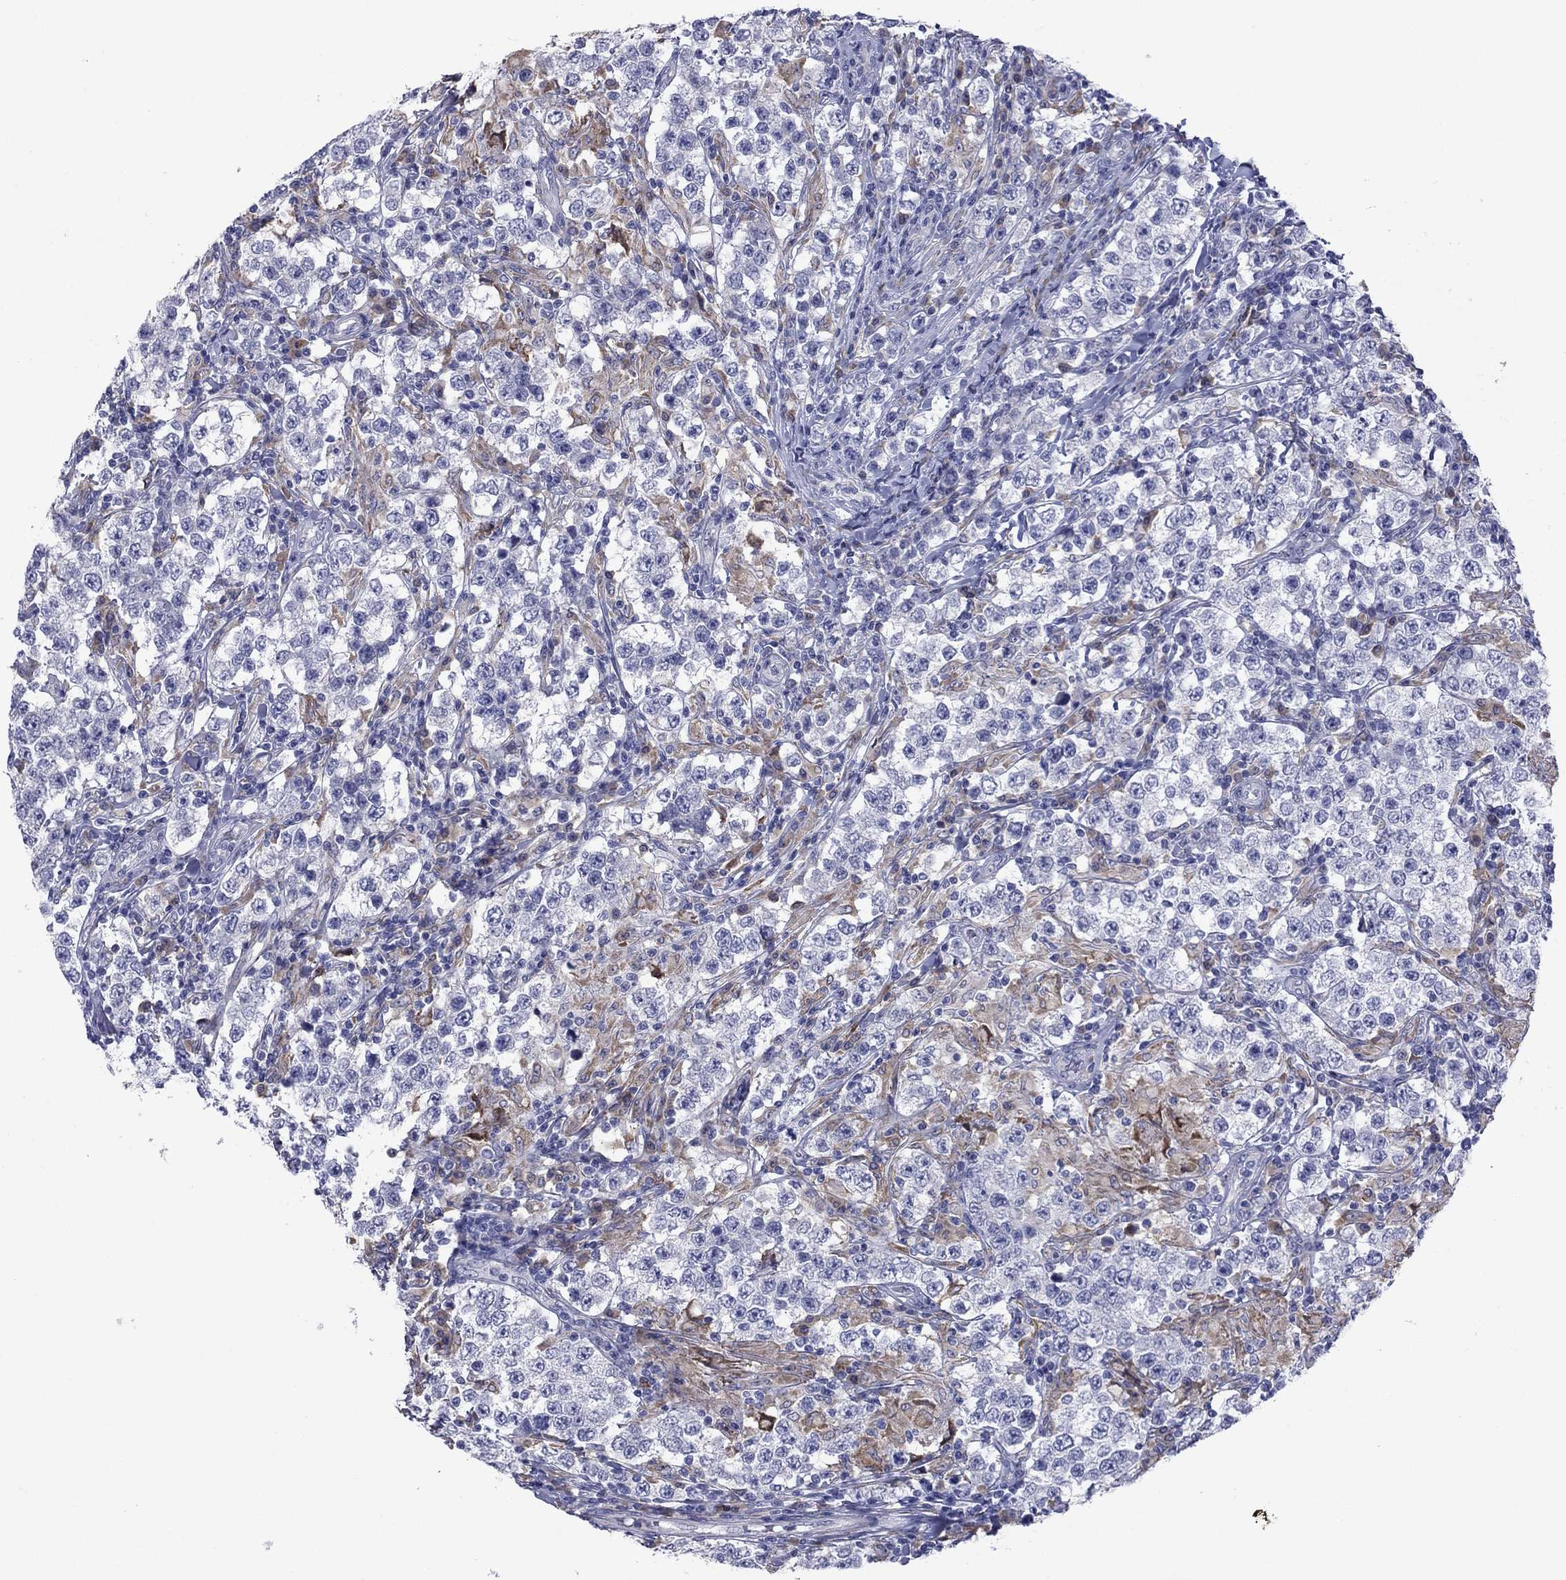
{"staining": {"intensity": "negative", "quantity": "none", "location": "none"}, "tissue": "testis cancer", "cell_type": "Tumor cells", "image_type": "cancer", "snomed": [{"axis": "morphology", "description": "Seminoma, NOS"}, {"axis": "morphology", "description": "Carcinoma, Embryonal, NOS"}, {"axis": "topography", "description": "Testis"}], "caption": "IHC micrograph of human testis seminoma stained for a protein (brown), which exhibits no positivity in tumor cells.", "gene": "TMPRSS11A", "patient": {"sex": "male", "age": 41}}